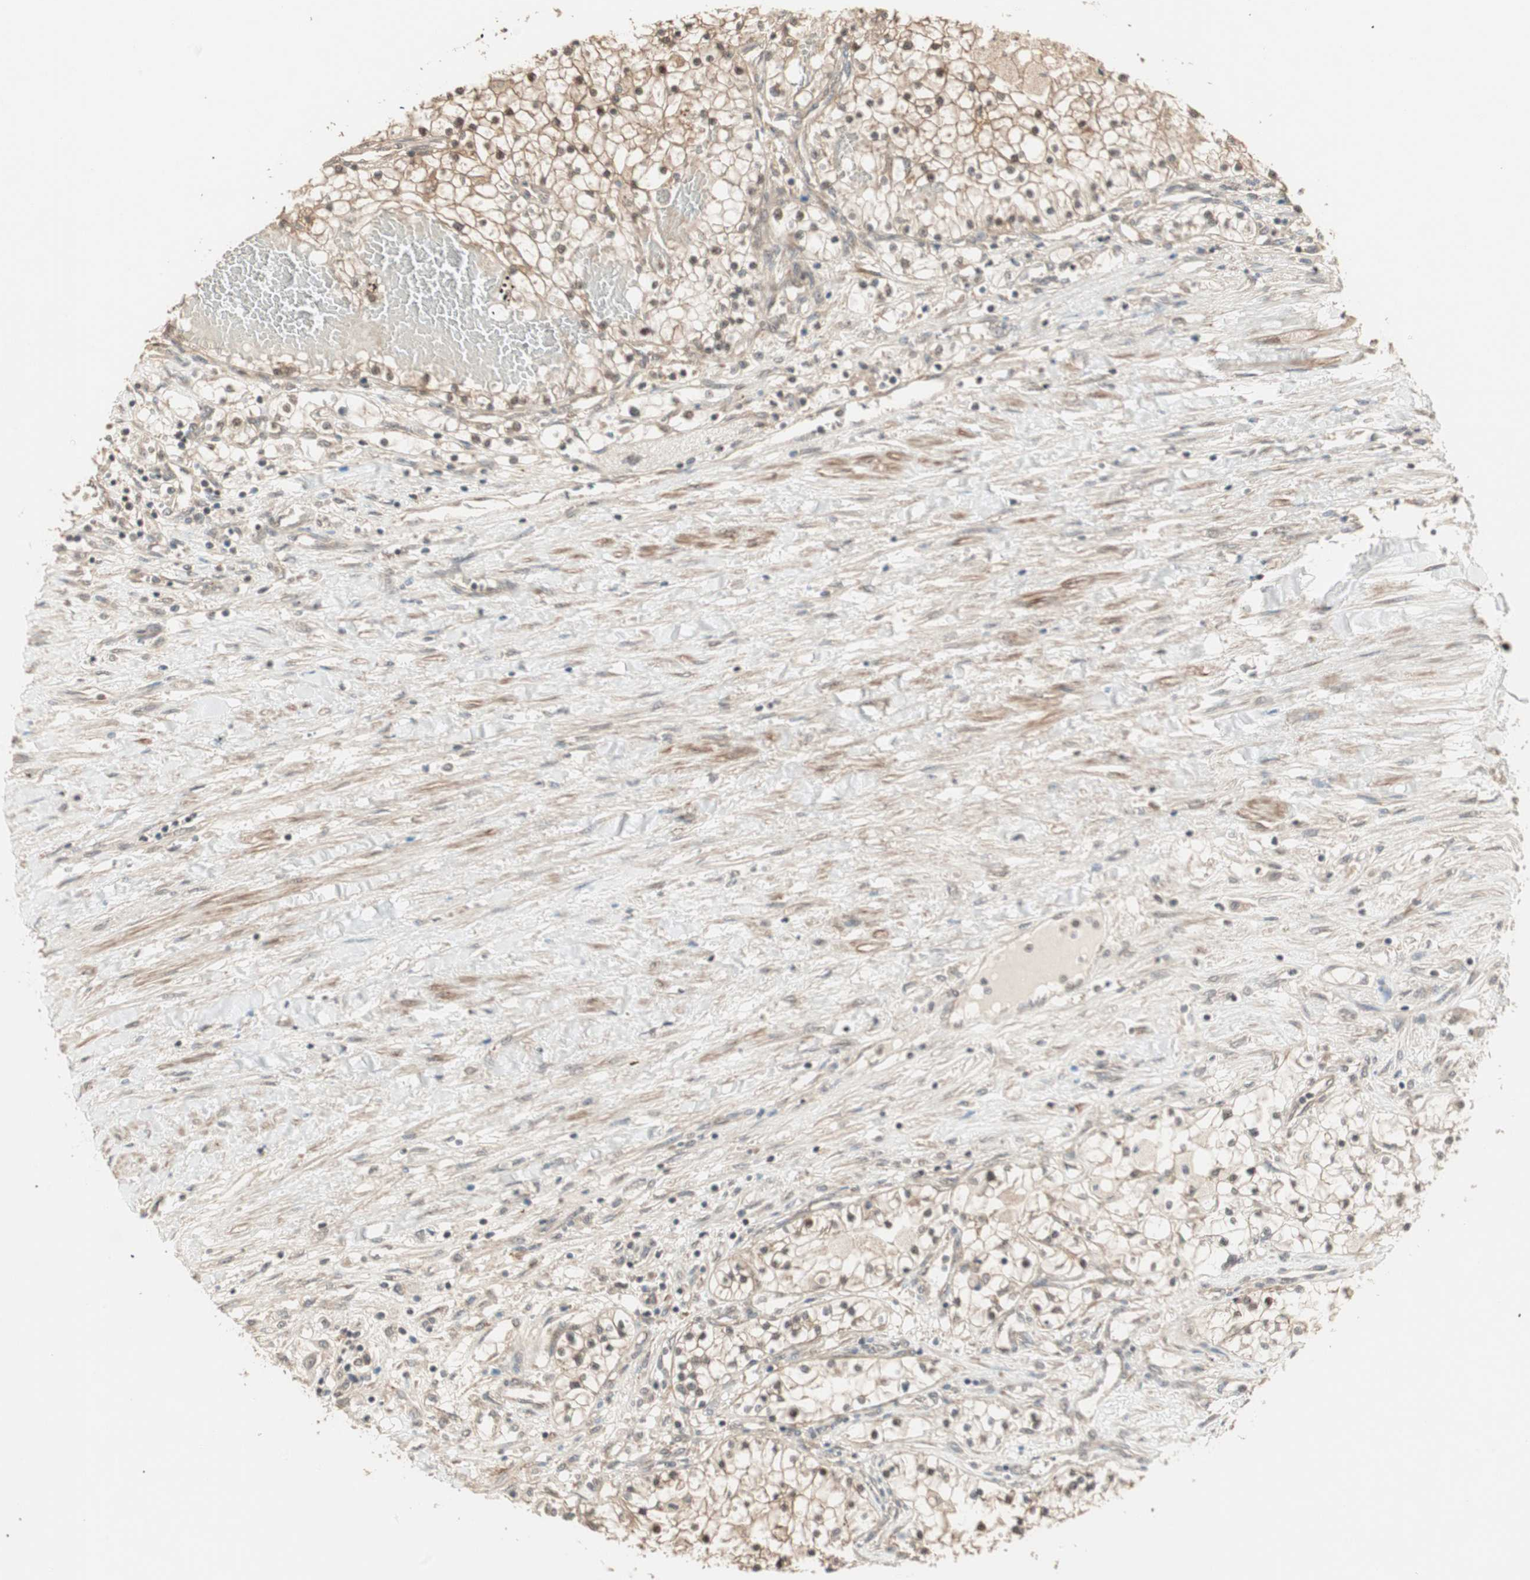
{"staining": {"intensity": "moderate", "quantity": ">75%", "location": "cytoplasmic/membranous,nuclear"}, "tissue": "renal cancer", "cell_type": "Tumor cells", "image_type": "cancer", "snomed": [{"axis": "morphology", "description": "Adenocarcinoma, NOS"}, {"axis": "topography", "description": "Kidney"}], "caption": "This micrograph reveals IHC staining of renal adenocarcinoma, with medium moderate cytoplasmic/membranous and nuclear staining in about >75% of tumor cells.", "gene": "ZSCAN31", "patient": {"sex": "male", "age": 68}}